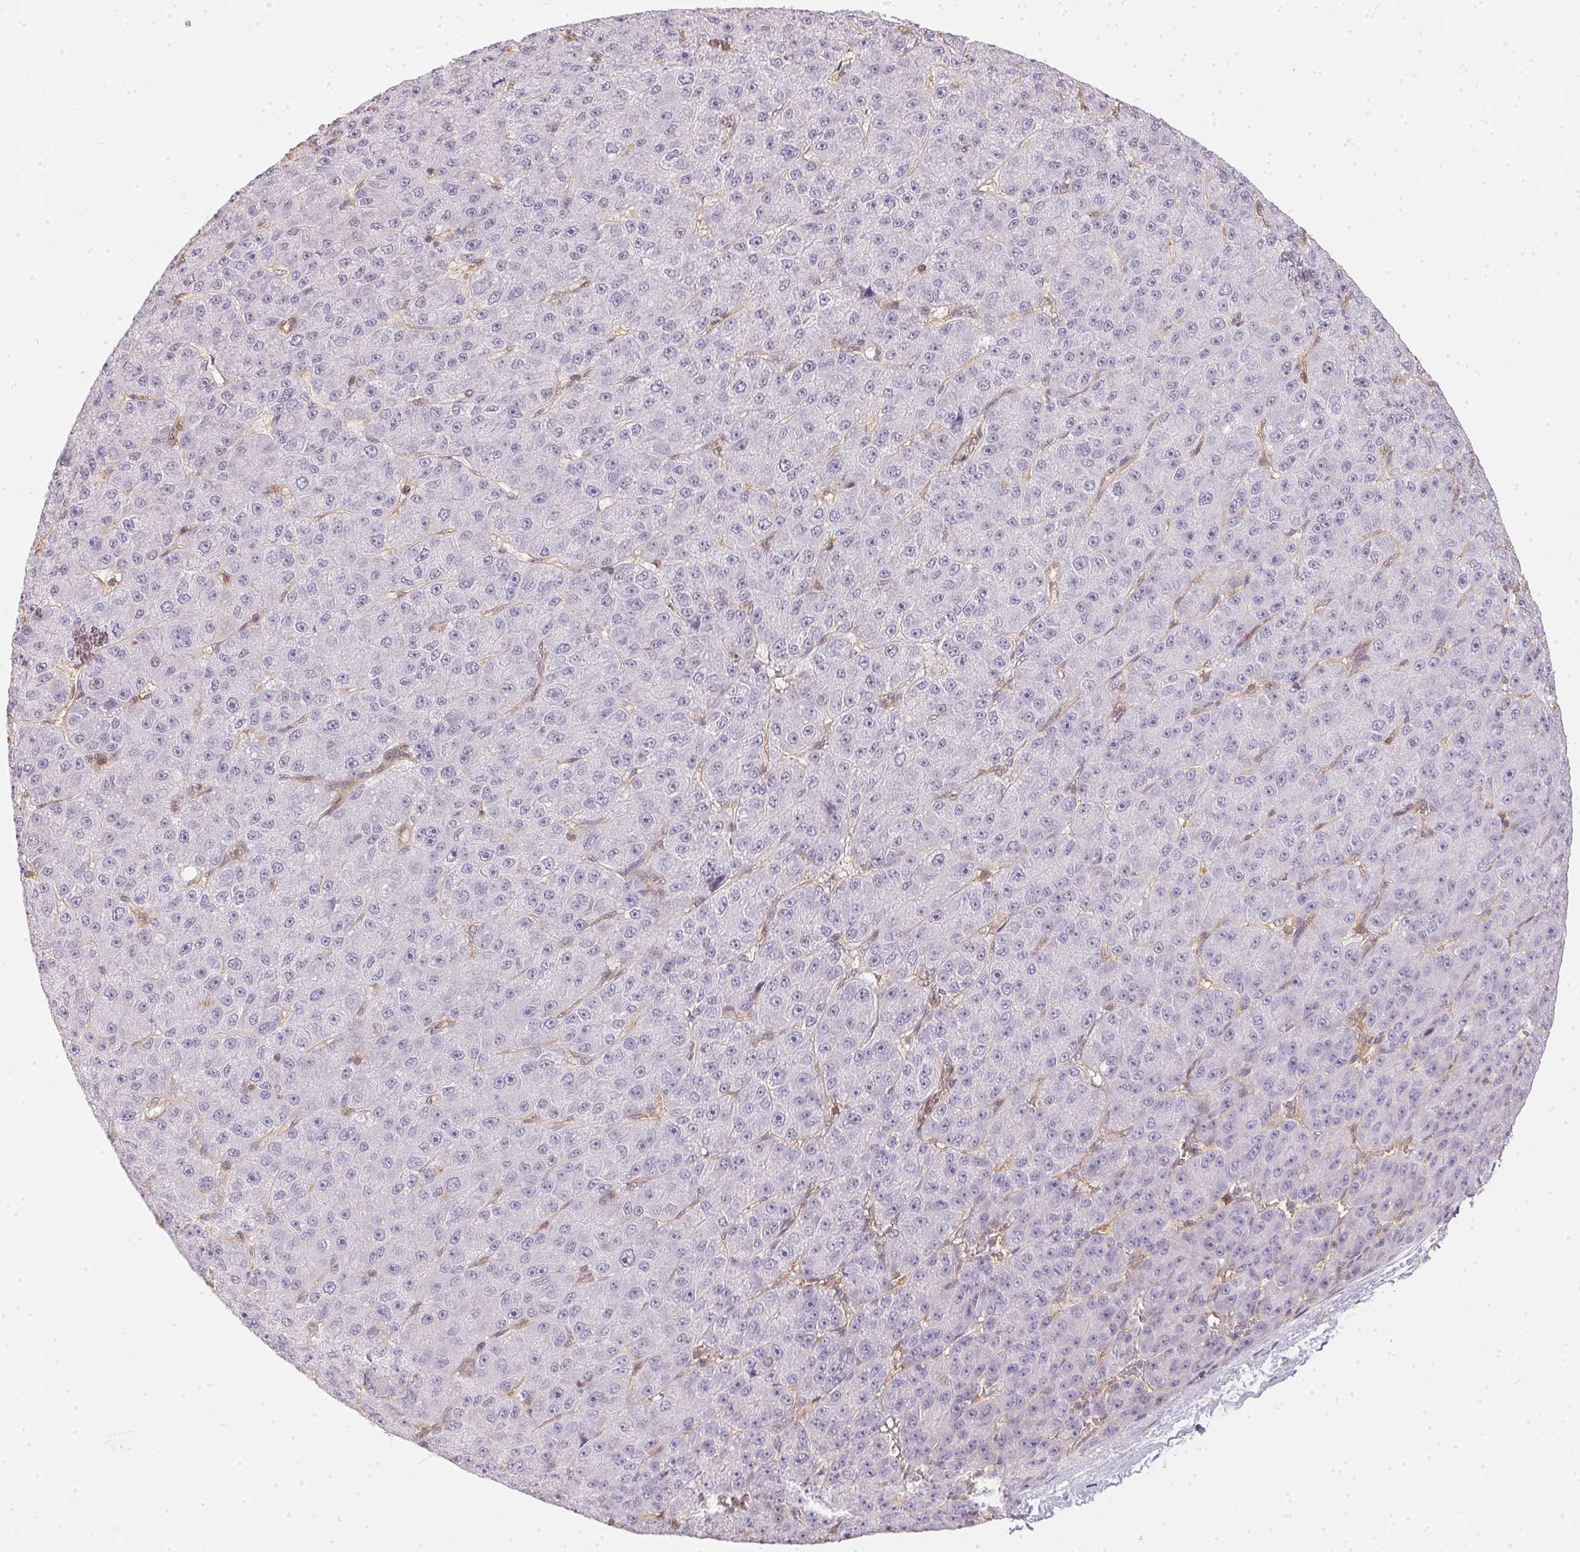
{"staining": {"intensity": "negative", "quantity": "none", "location": "none"}, "tissue": "liver cancer", "cell_type": "Tumor cells", "image_type": "cancer", "snomed": [{"axis": "morphology", "description": "Carcinoma, Hepatocellular, NOS"}, {"axis": "topography", "description": "Liver"}], "caption": "The immunohistochemistry (IHC) photomicrograph has no significant expression in tumor cells of liver cancer tissue. The staining is performed using DAB (3,3'-diaminobenzidine) brown chromogen with nuclei counter-stained in using hematoxylin.", "gene": "BLMH", "patient": {"sex": "male", "age": 67}}